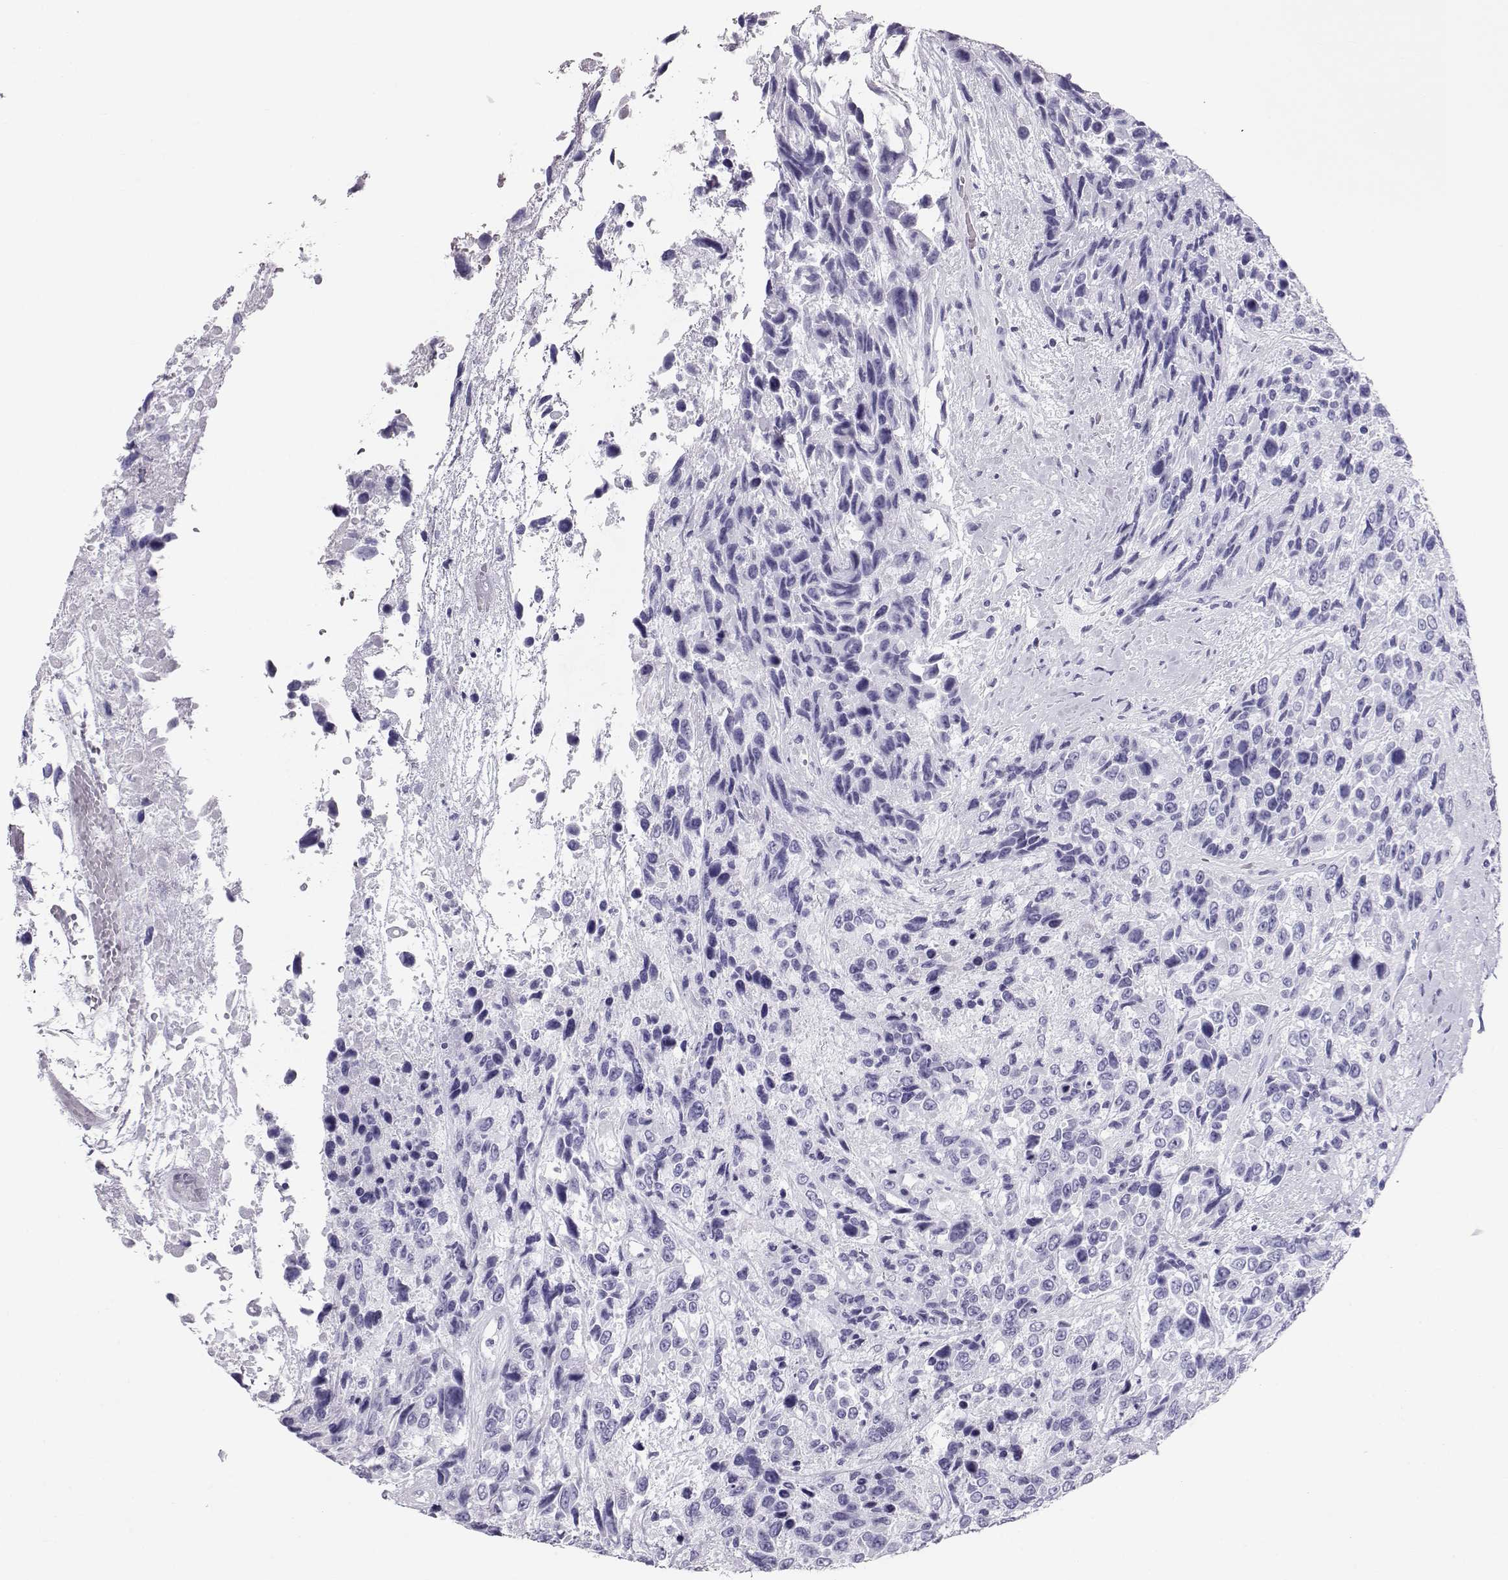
{"staining": {"intensity": "negative", "quantity": "none", "location": "none"}, "tissue": "urothelial cancer", "cell_type": "Tumor cells", "image_type": "cancer", "snomed": [{"axis": "morphology", "description": "Urothelial carcinoma, High grade"}, {"axis": "topography", "description": "Urinary bladder"}], "caption": "Immunohistochemical staining of human urothelial cancer exhibits no significant staining in tumor cells.", "gene": "RD3", "patient": {"sex": "female", "age": 70}}